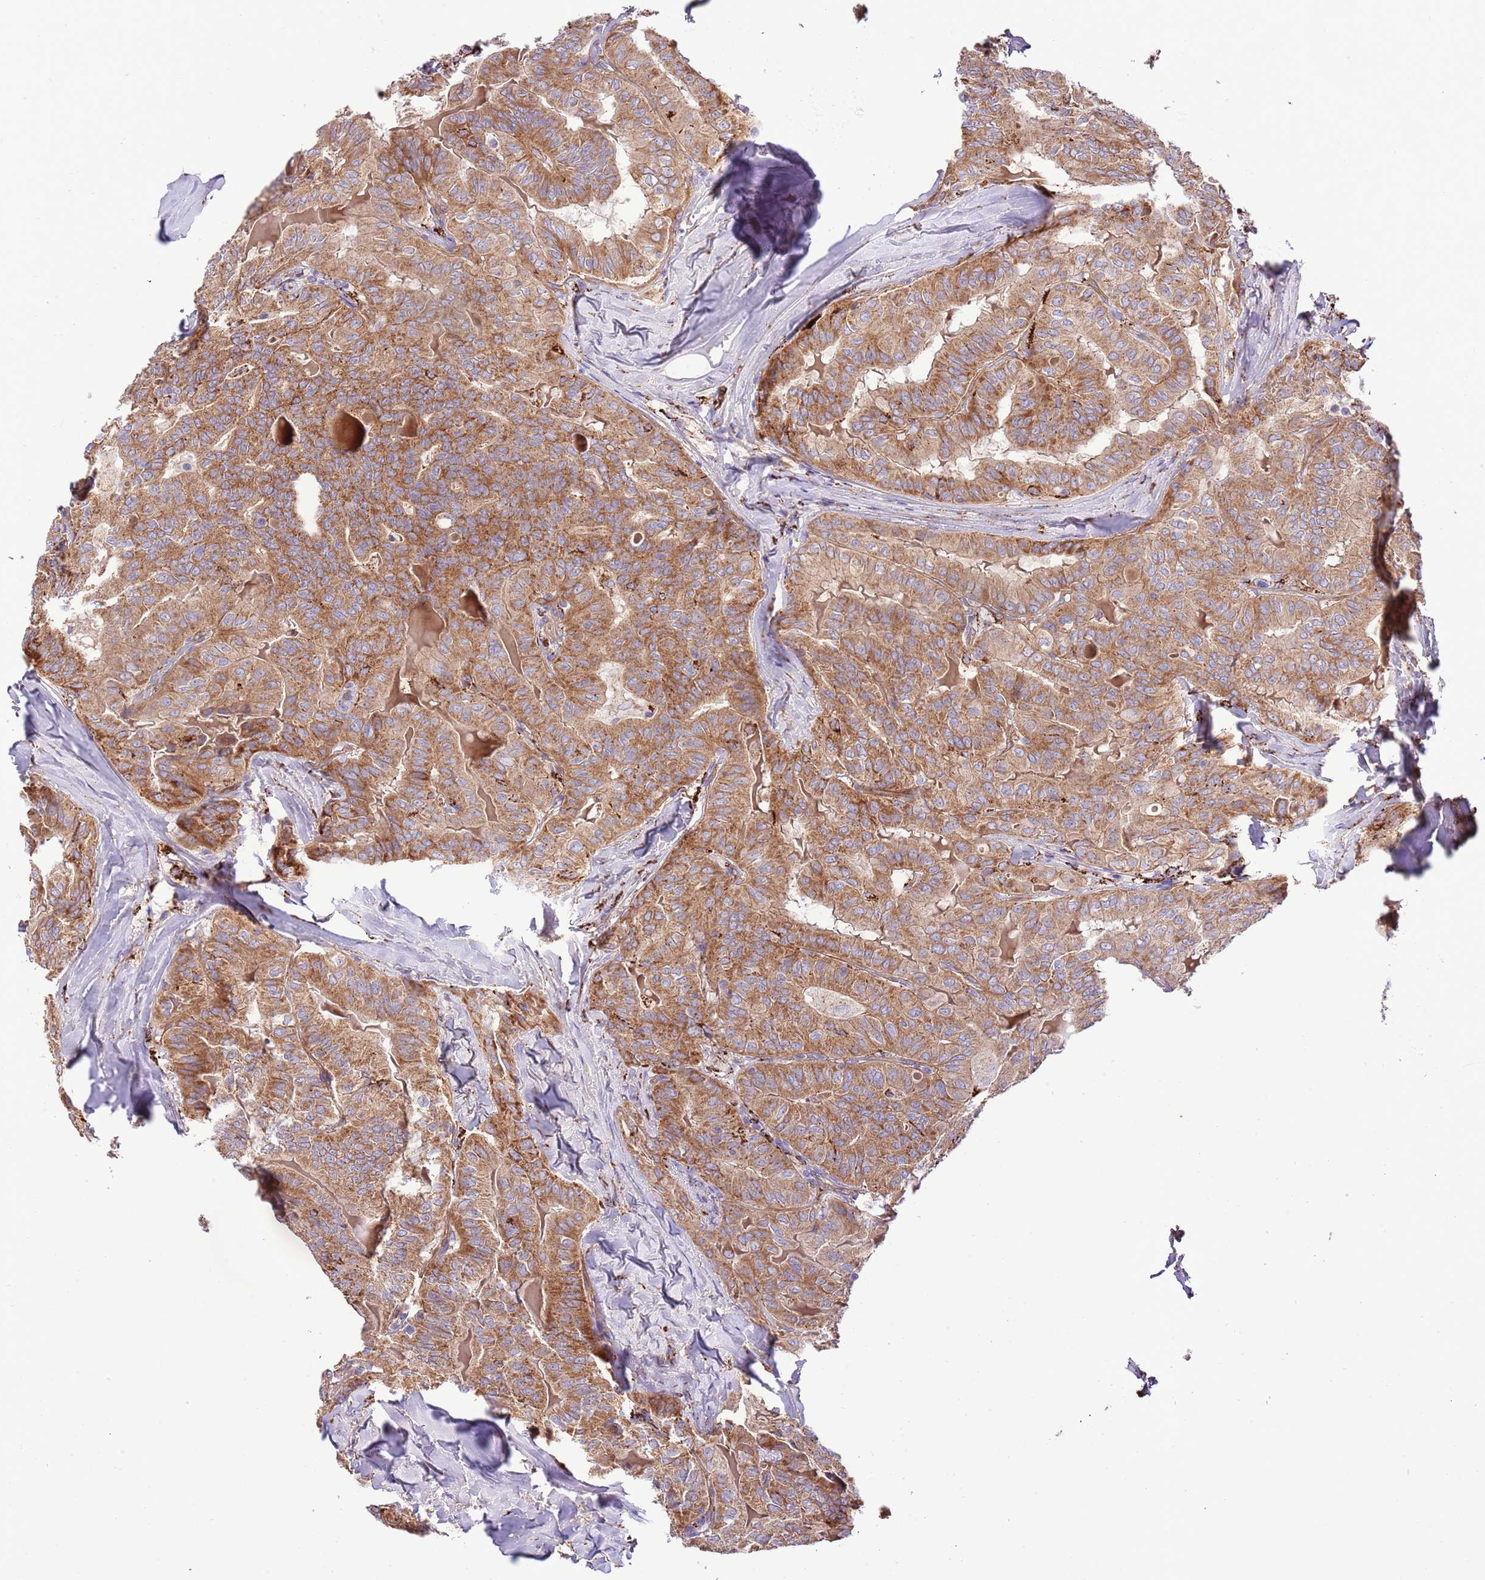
{"staining": {"intensity": "moderate", "quantity": ">75%", "location": "cytoplasmic/membranous"}, "tissue": "thyroid cancer", "cell_type": "Tumor cells", "image_type": "cancer", "snomed": [{"axis": "morphology", "description": "Papillary adenocarcinoma, NOS"}, {"axis": "topography", "description": "Thyroid gland"}], "caption": "Approximately >75% of tumor cells in human thyroid cancer (papillary adenocarcinoma) display moderate cytoplasmic/membranous protein expression as visualized by brown immunohistochemical staining.", "gene": "DOCK6", "patient": {"sex": "female", "age": 68}}